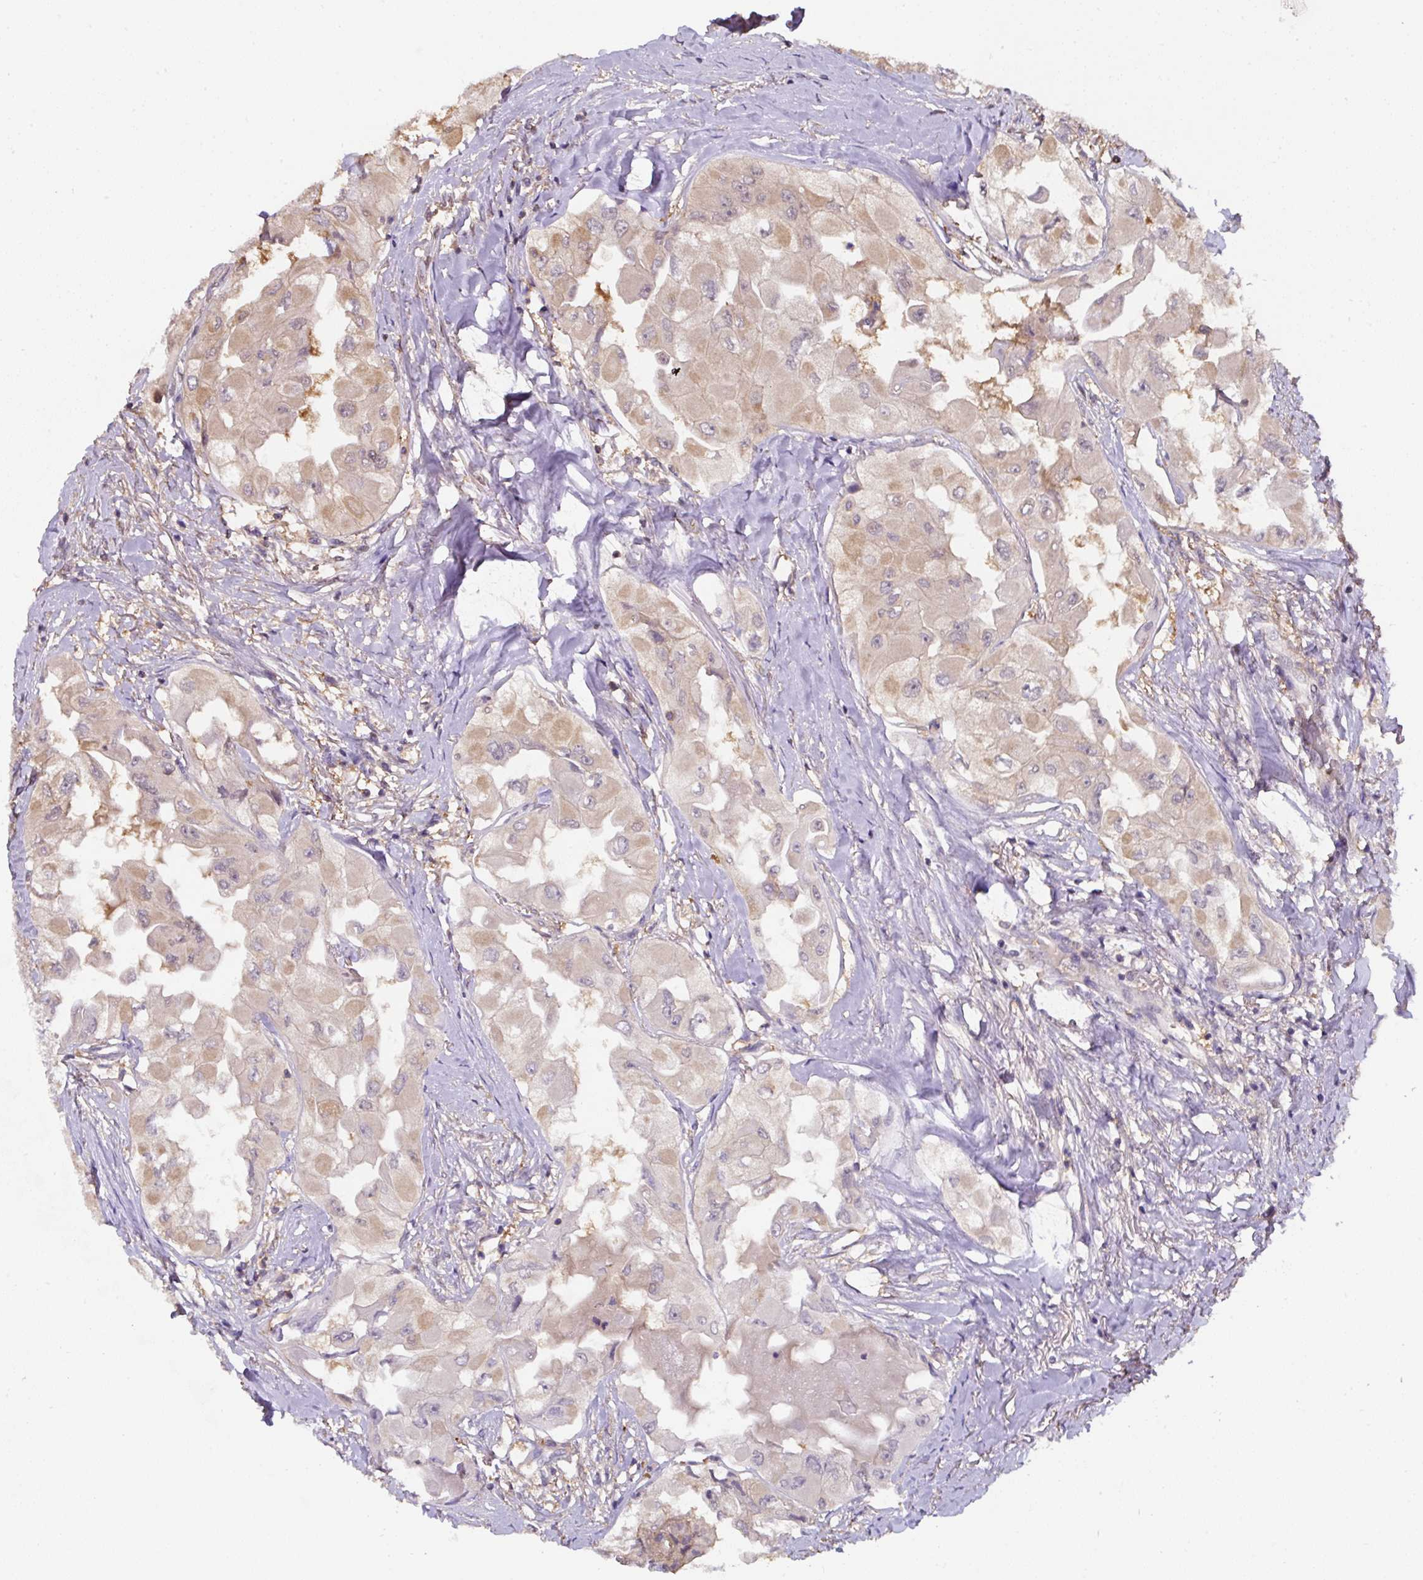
{"staining": {"intensity": "weak", "quantity": "25%-75%", "location": "cytoplasmic/membranous"}, "tissue": "thyroid cancer", "cell_type": "Tumor cells", "image_type": "cancer", "snomed": [{"axis": "morphology", "description": "Normal tissue, NOS"}, {"axis": "morphology", "description": "Papillary adenocarcinoma, NOS"}, {"axis": "topography", "description": "Thyroid gland"}], "caption": "Weak cytoplasmic/membranous staining for a protein is appreciated in about 25%-75% of tumor cells of thyroid papillary adenocarcinoma using immunohistochemistry.", "gene": "ST13", "patient": {"sex": "female", "age": 59}}